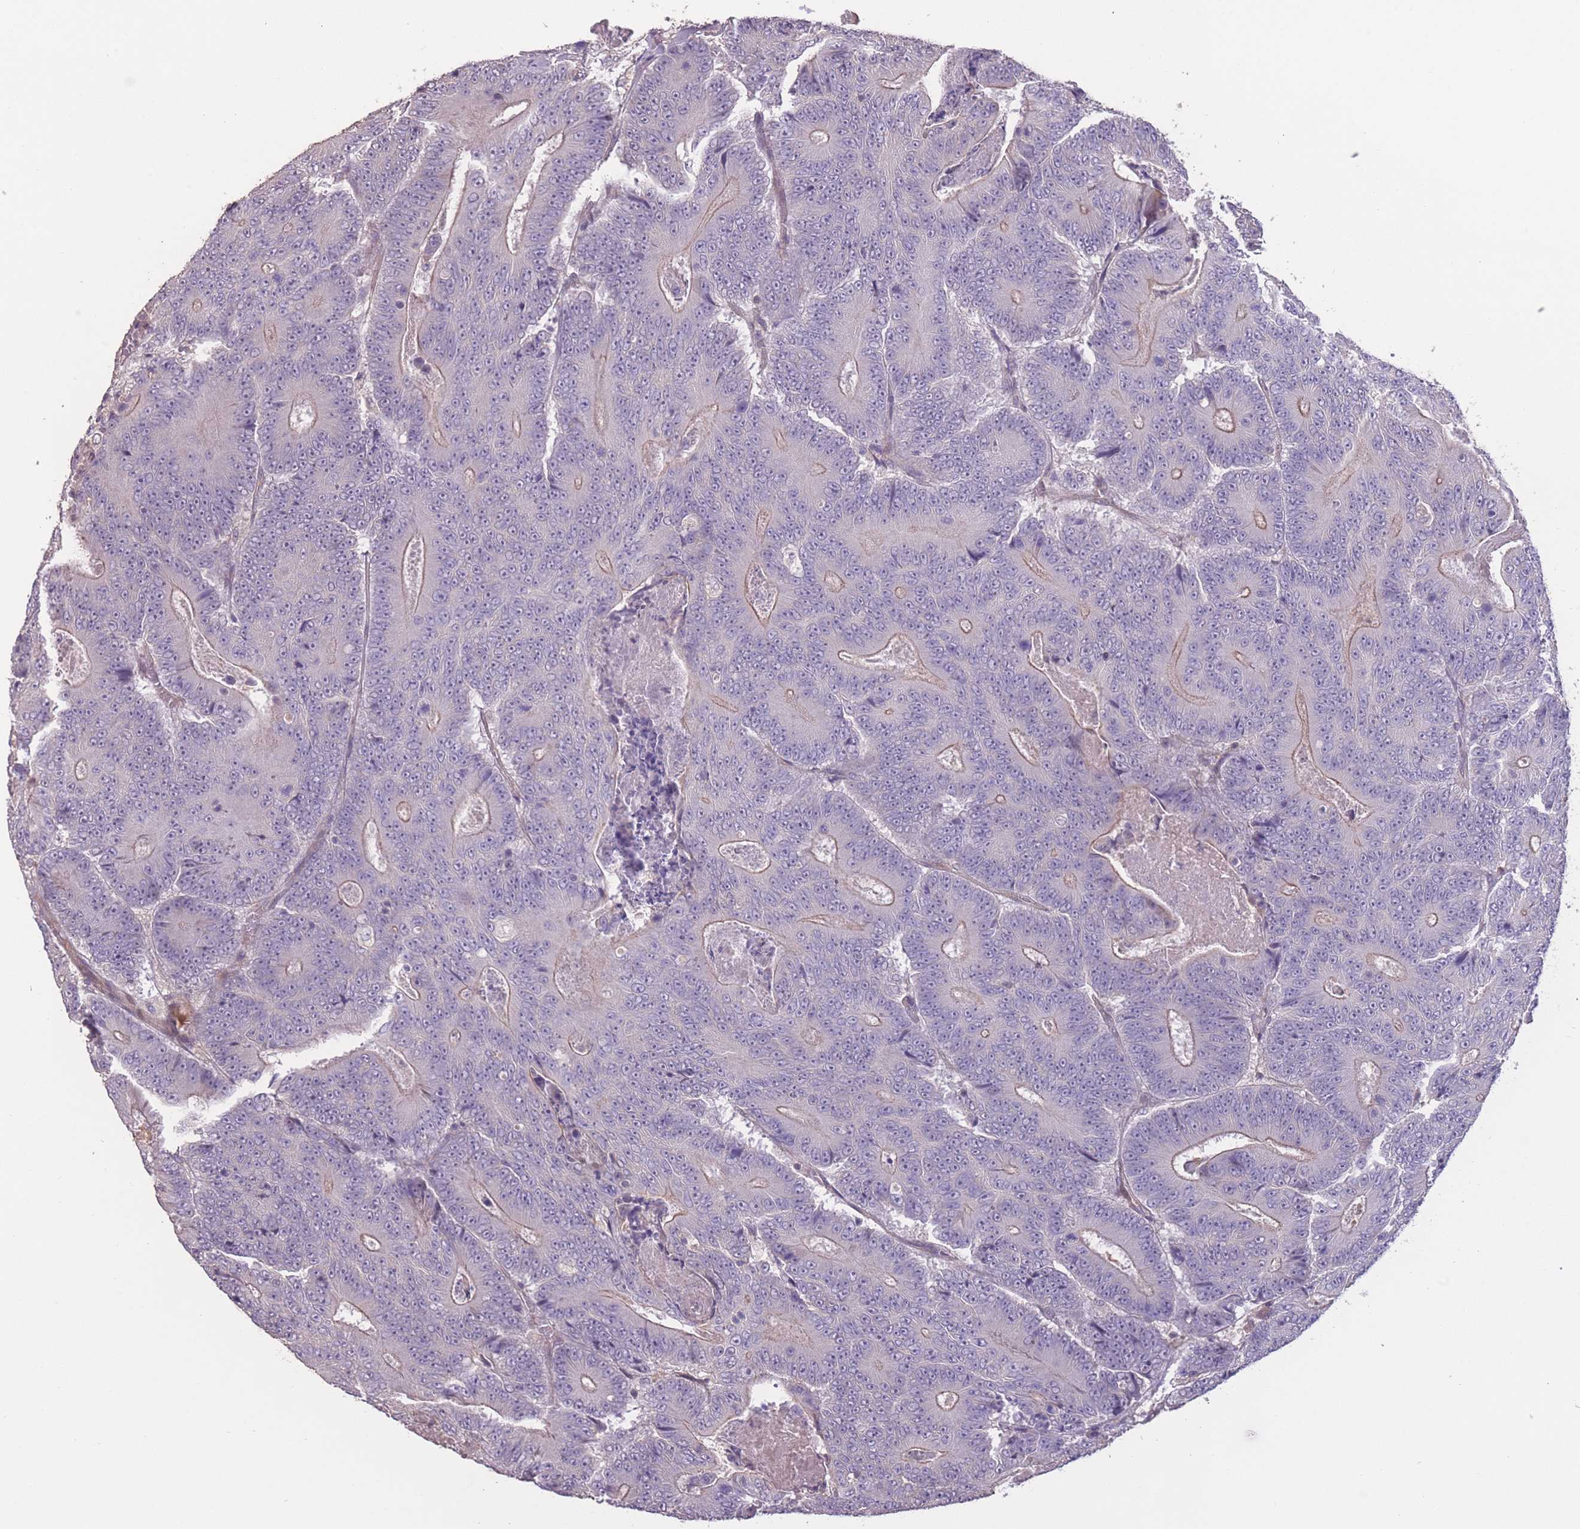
{"staining": {"intensity": "negative", "quantity": "none", "location": "none"}, "tissue": "colorectal cancer", "cell_type": "Tumor cells", "image_type": "cancer", "snomed": [{"axis": "morphology", "description": "Adenocarcinoma, NOS"}, {"axis": "topography", "description": "Colon"}], "caption": "High power microscopy photomicrograph of an immunohistochemistry (IHC) micrograph of colorectal cancer (adenocarcinoma), revealing no significant positivity in tumor cells.", "gene": "RSPH10B", "patient": {"sex": "male", "age": 83}}